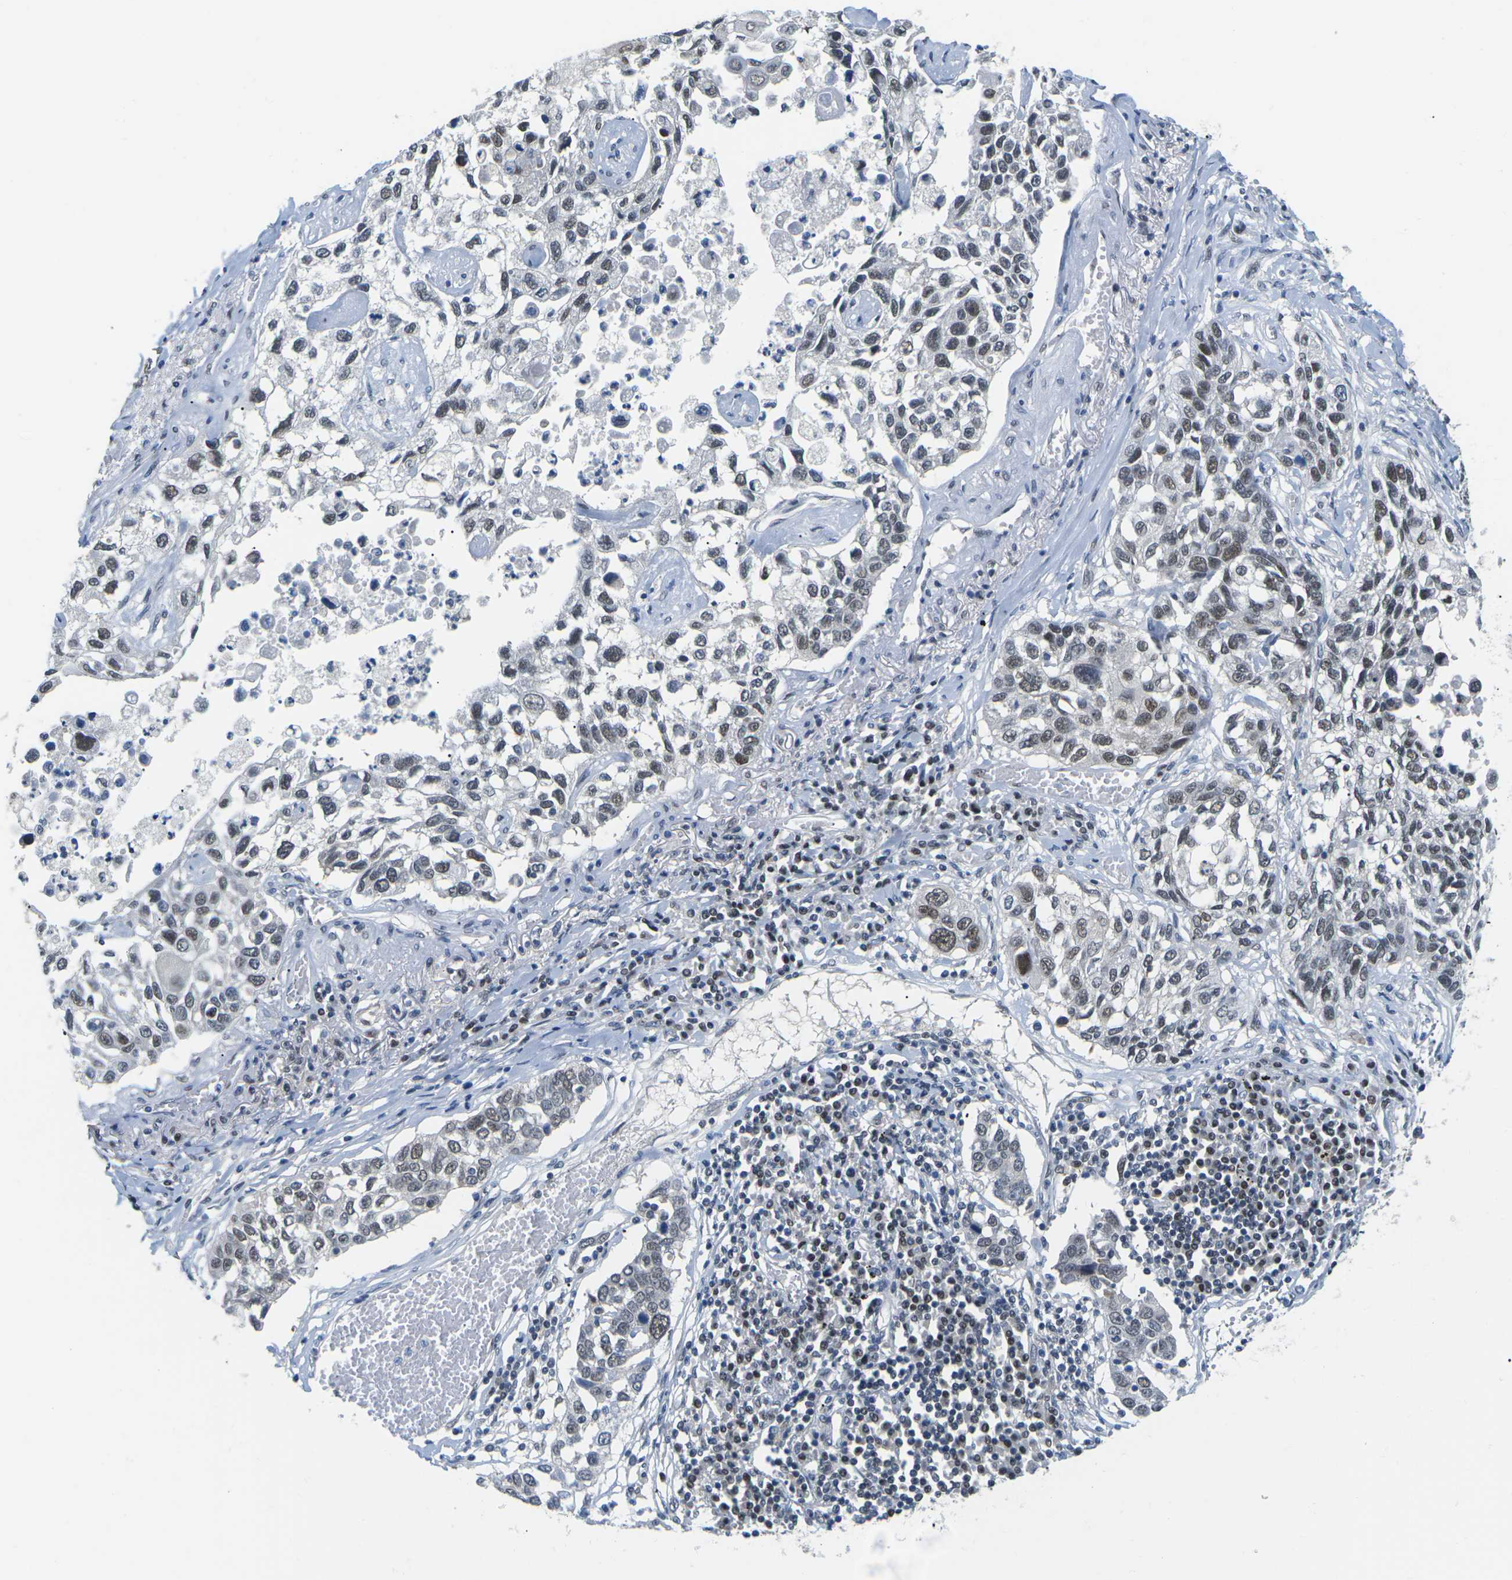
{"staining": {"intensity": "moderate", "quantity": ">75%", "location": "nuclear"}, "tissue": "lung cancer", "cell_type": "Tumor cells", "image_type": "cancer", "snomed": [{"axis": "morphology", "description": "Squamous cell carcinoma, NOS"}, {"axis": "topography", "description": "Lung"}], "caption": "Immunohistochemical staining of lung squamous cell carcinoma shows medium levels of moderate nuclear protein staining in about >75% of tumor cells.", "gene": "UBA7", "patient": {"sex": "male", "age": 71}}